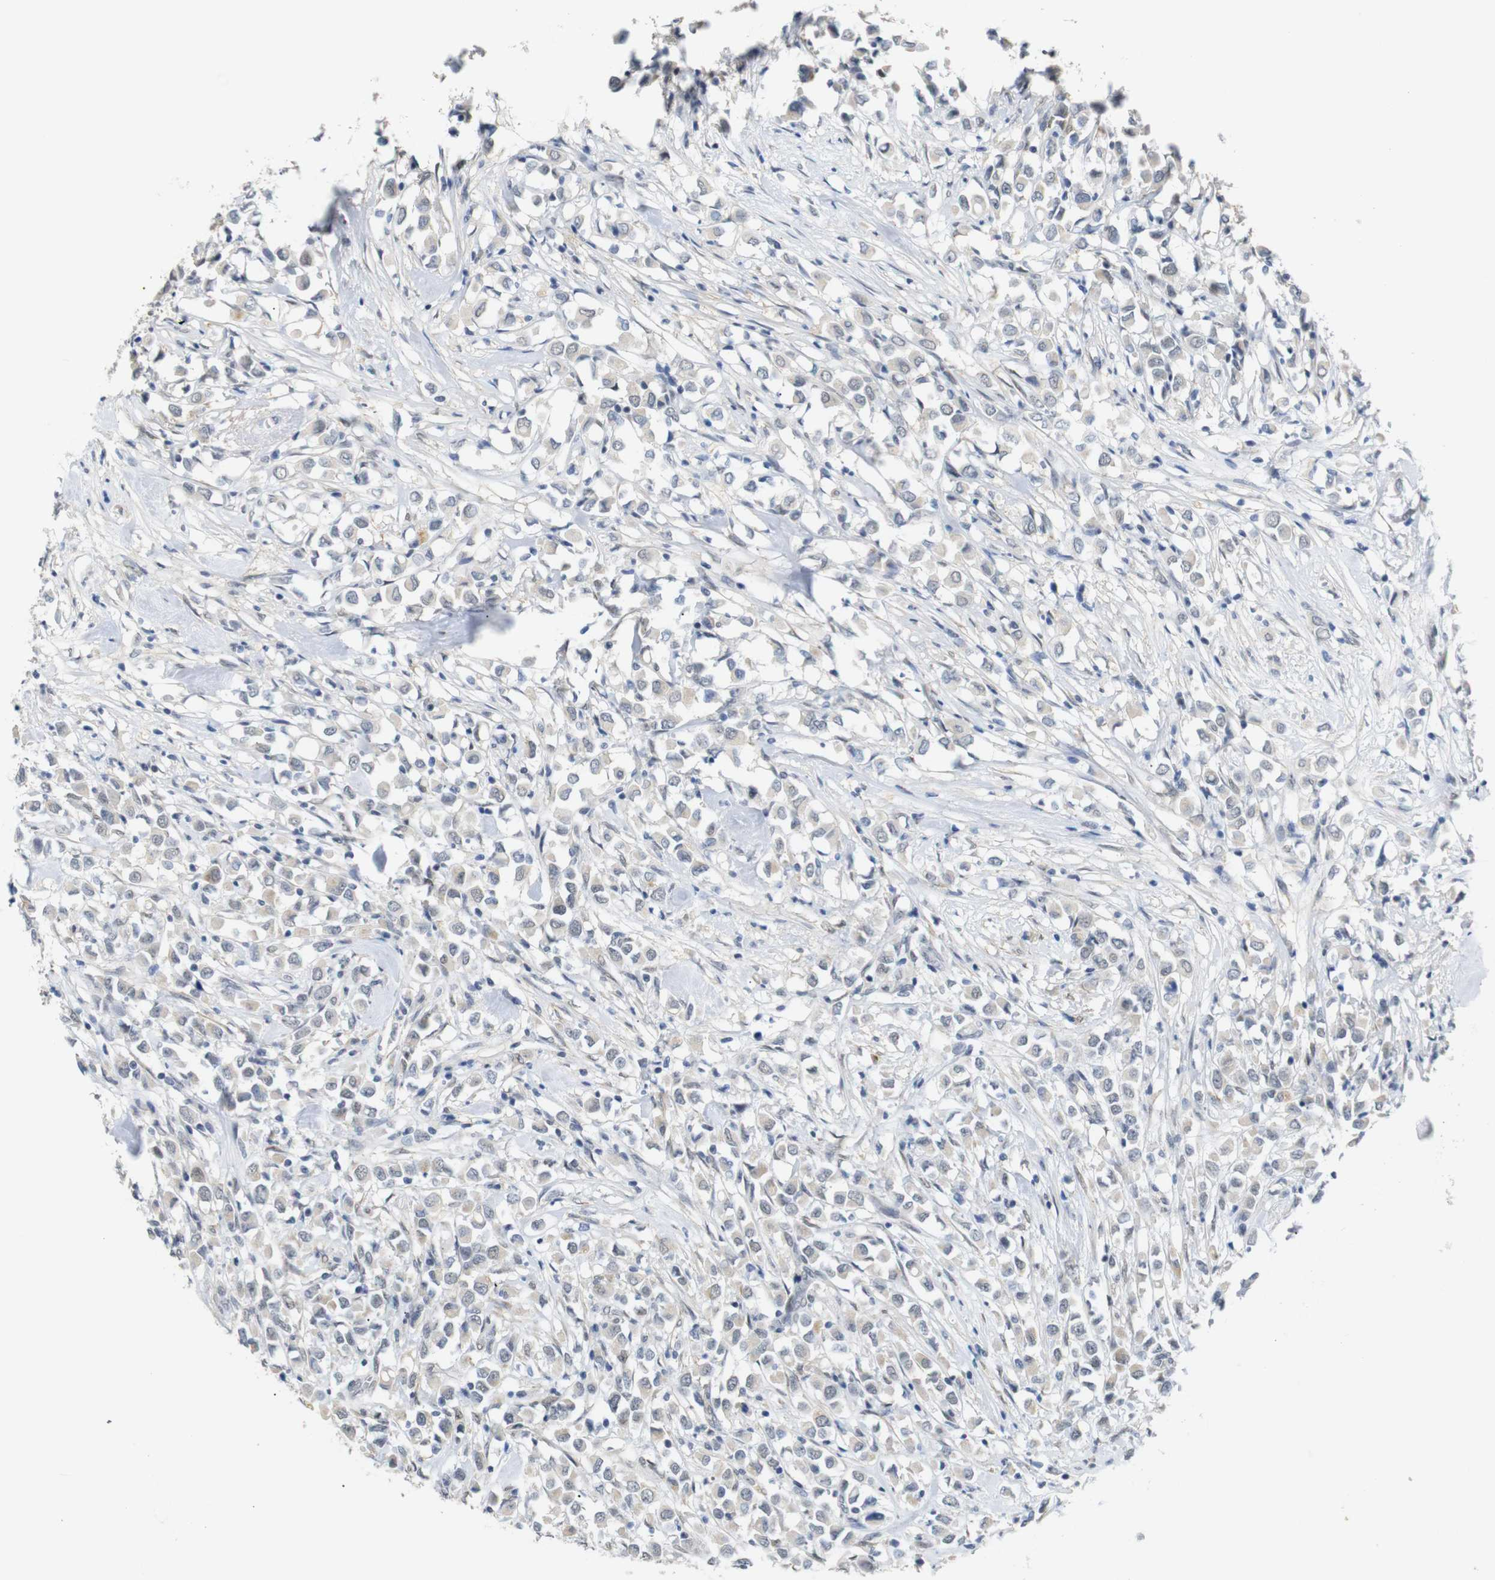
{"staining": {"intensity": "negative", "quantity": "none", "location": "none"}, "tissue": "breast cancer", "cell_type": "Tumor cells", "image_type": "cancer", "snomed": [{"axis": "morphology", "description": "Duct carcinoma"}, {"axis": "topography", "description": "Breast"}], "caption": "Photomicrograph shows no significant protein staining in tumor cells of breast cancer (invasive ductal carcinoma).", "gene": "GPR158", "patient": {"sex": "female", "age": 61}}